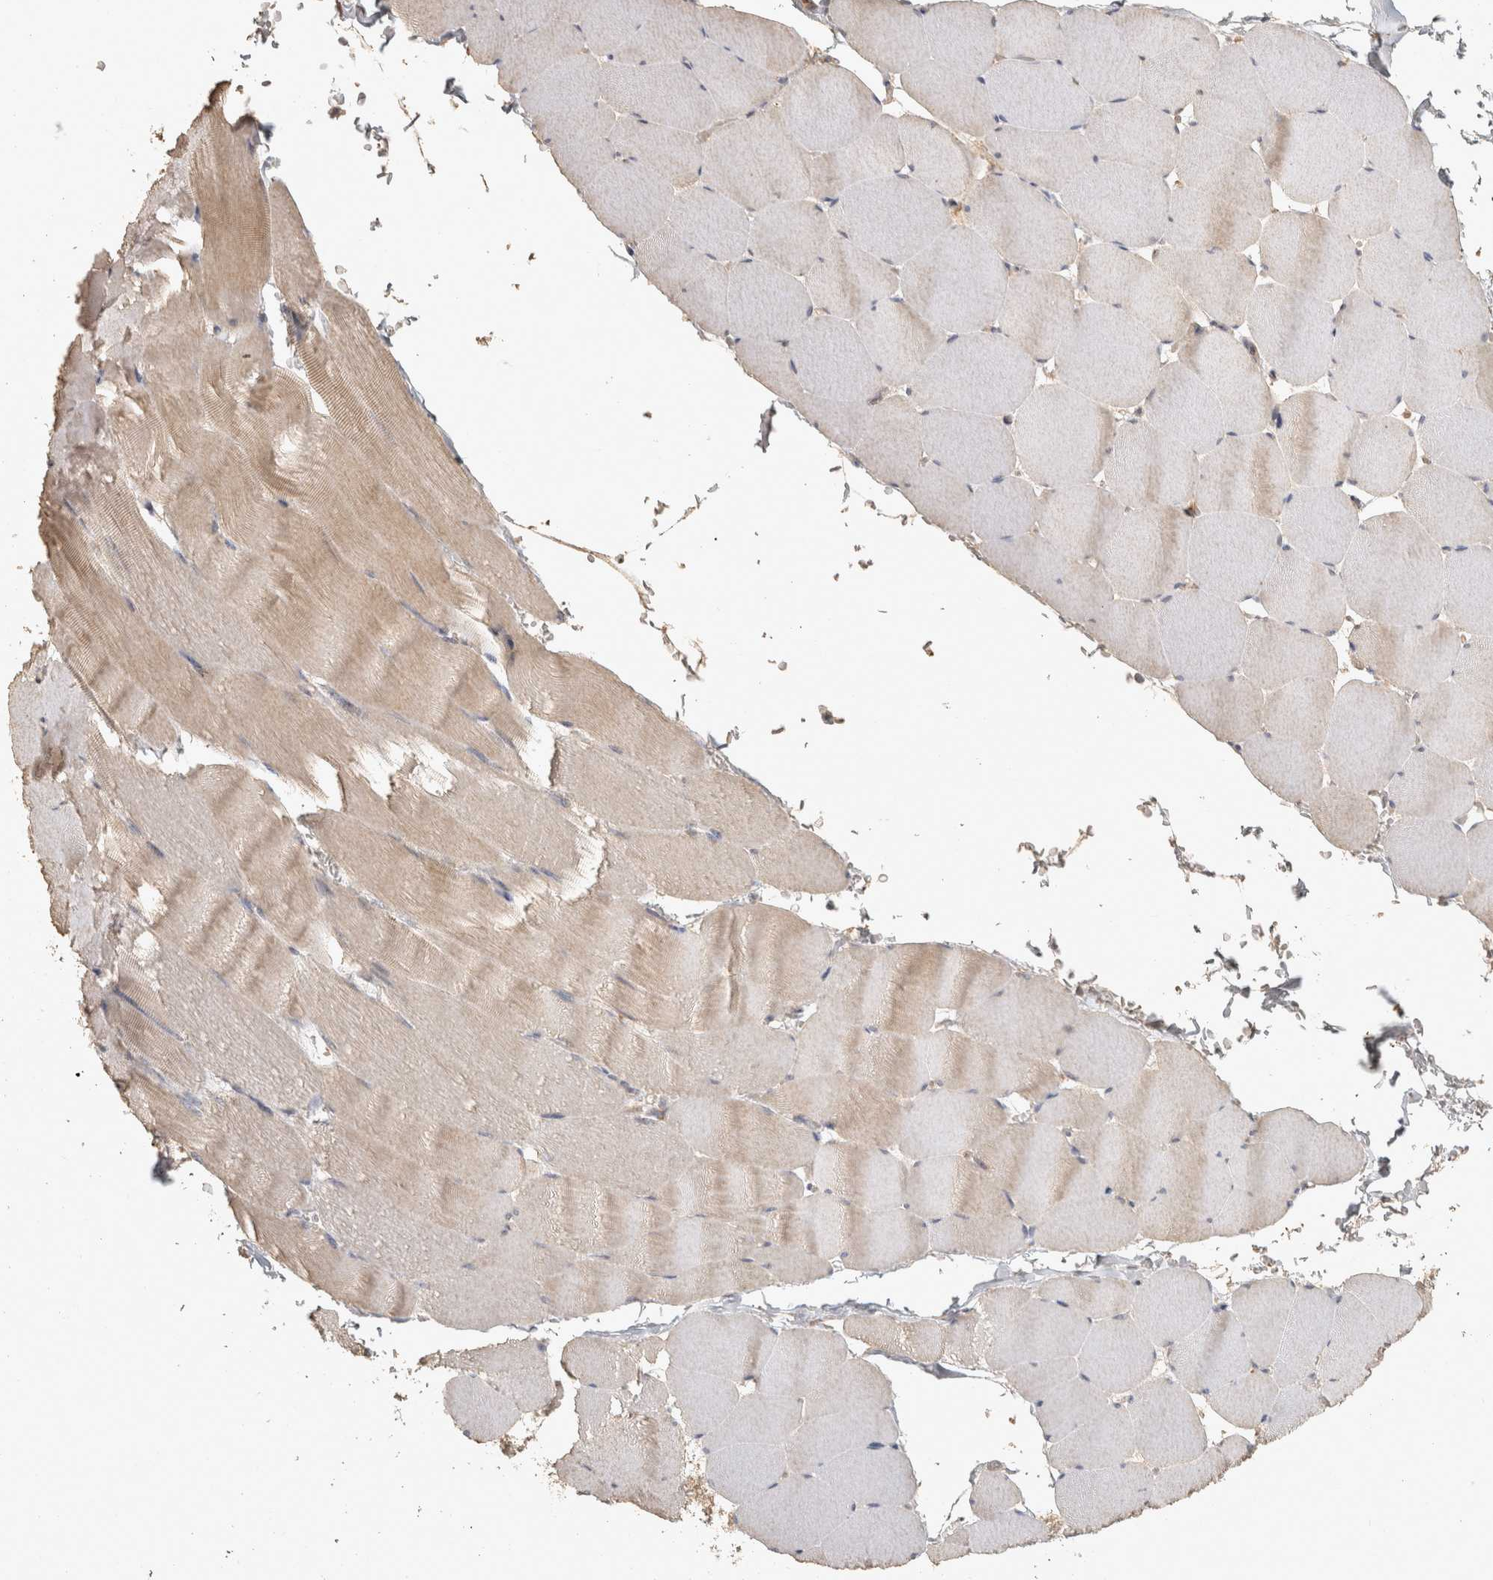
{"staining": {"intensity": "weak", "quantity": "25%-75%", "location": "cytoplasmic/membranous"}, "tissue": "skeletal muscle", "cell_type": "Myocytes", "image_type": "normal", "snomed": [{"axis": "morphology", "description": "Normal tissue, NOS"}, {"axis": "topography", "description": "Skeletal muscle"}], "caption": "Immunohistochemical staining of normal skeletal muscle demonstrates 25%-75% levels of weak cytoplasmic/membranous protein expression in approximately 25%-75% of myocytes. The staining was performed using DAB, with brown indicating positive protein expression. Nuclei are stained blue with hematoxylin.", "gene": "OSTN", "patient": {"sex": "male", "age": 62}}